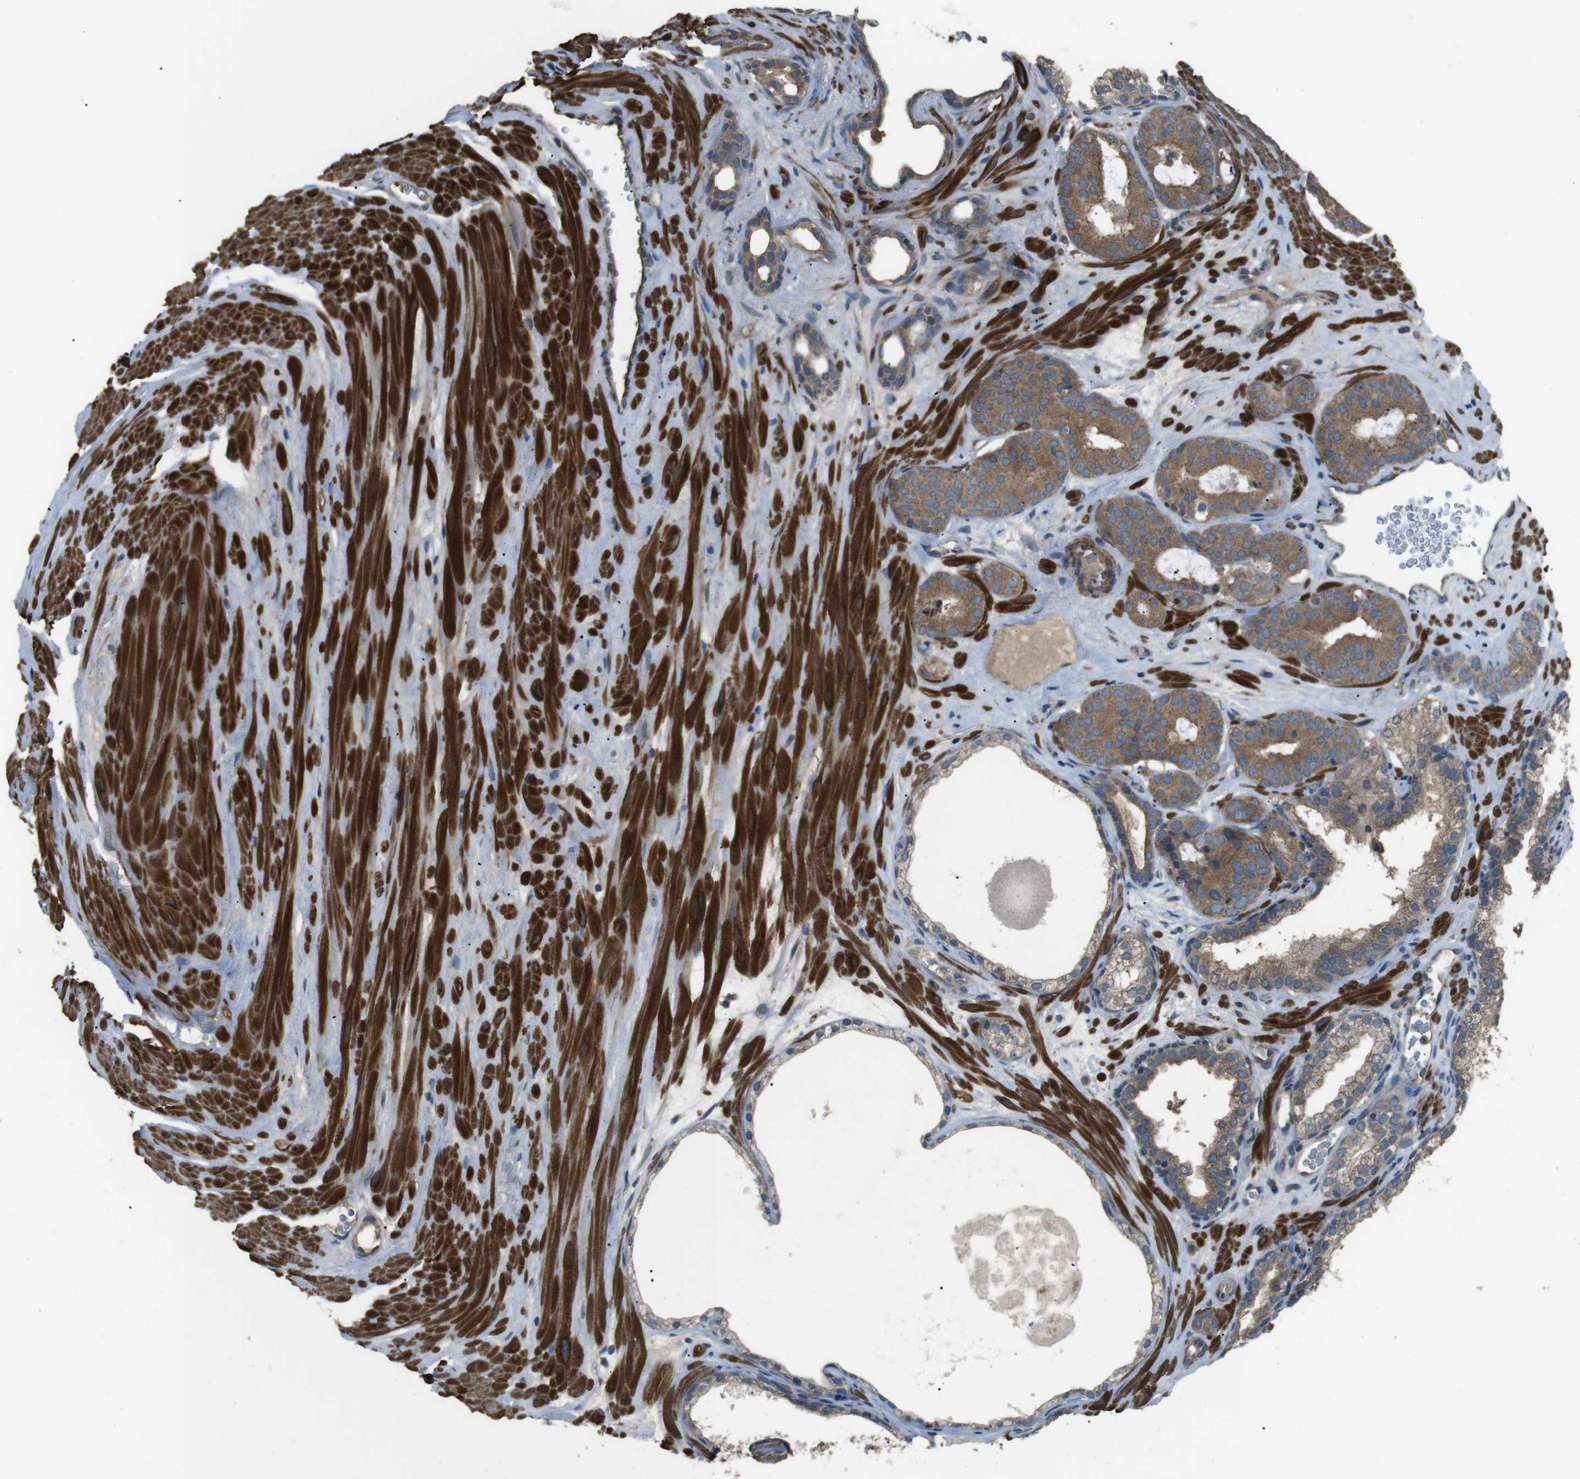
{"staining": {"intensity": "moderate", "quantity": ">75%", "location": "cytoplasmic/membranous"}, "tissue": "prostate cancer", "cell_type": "Tumor cells", "image_type": "cancer", "snomed": [{"axis": "morphology", "description": "Adenocarcinoma, High grade"}, {"axis": "topography", "description": "Prostate"}], "caption": "High-power microscopy captured an immunohistochemistry (IHC) histopathology image of prostate adenocarcinoma (high-grade), revealing moderate cytoplasmic/membranous staining in about >75% of tumor cells.", "gene": "FUT2", "patient": {"sex": "male", "age": 60}}